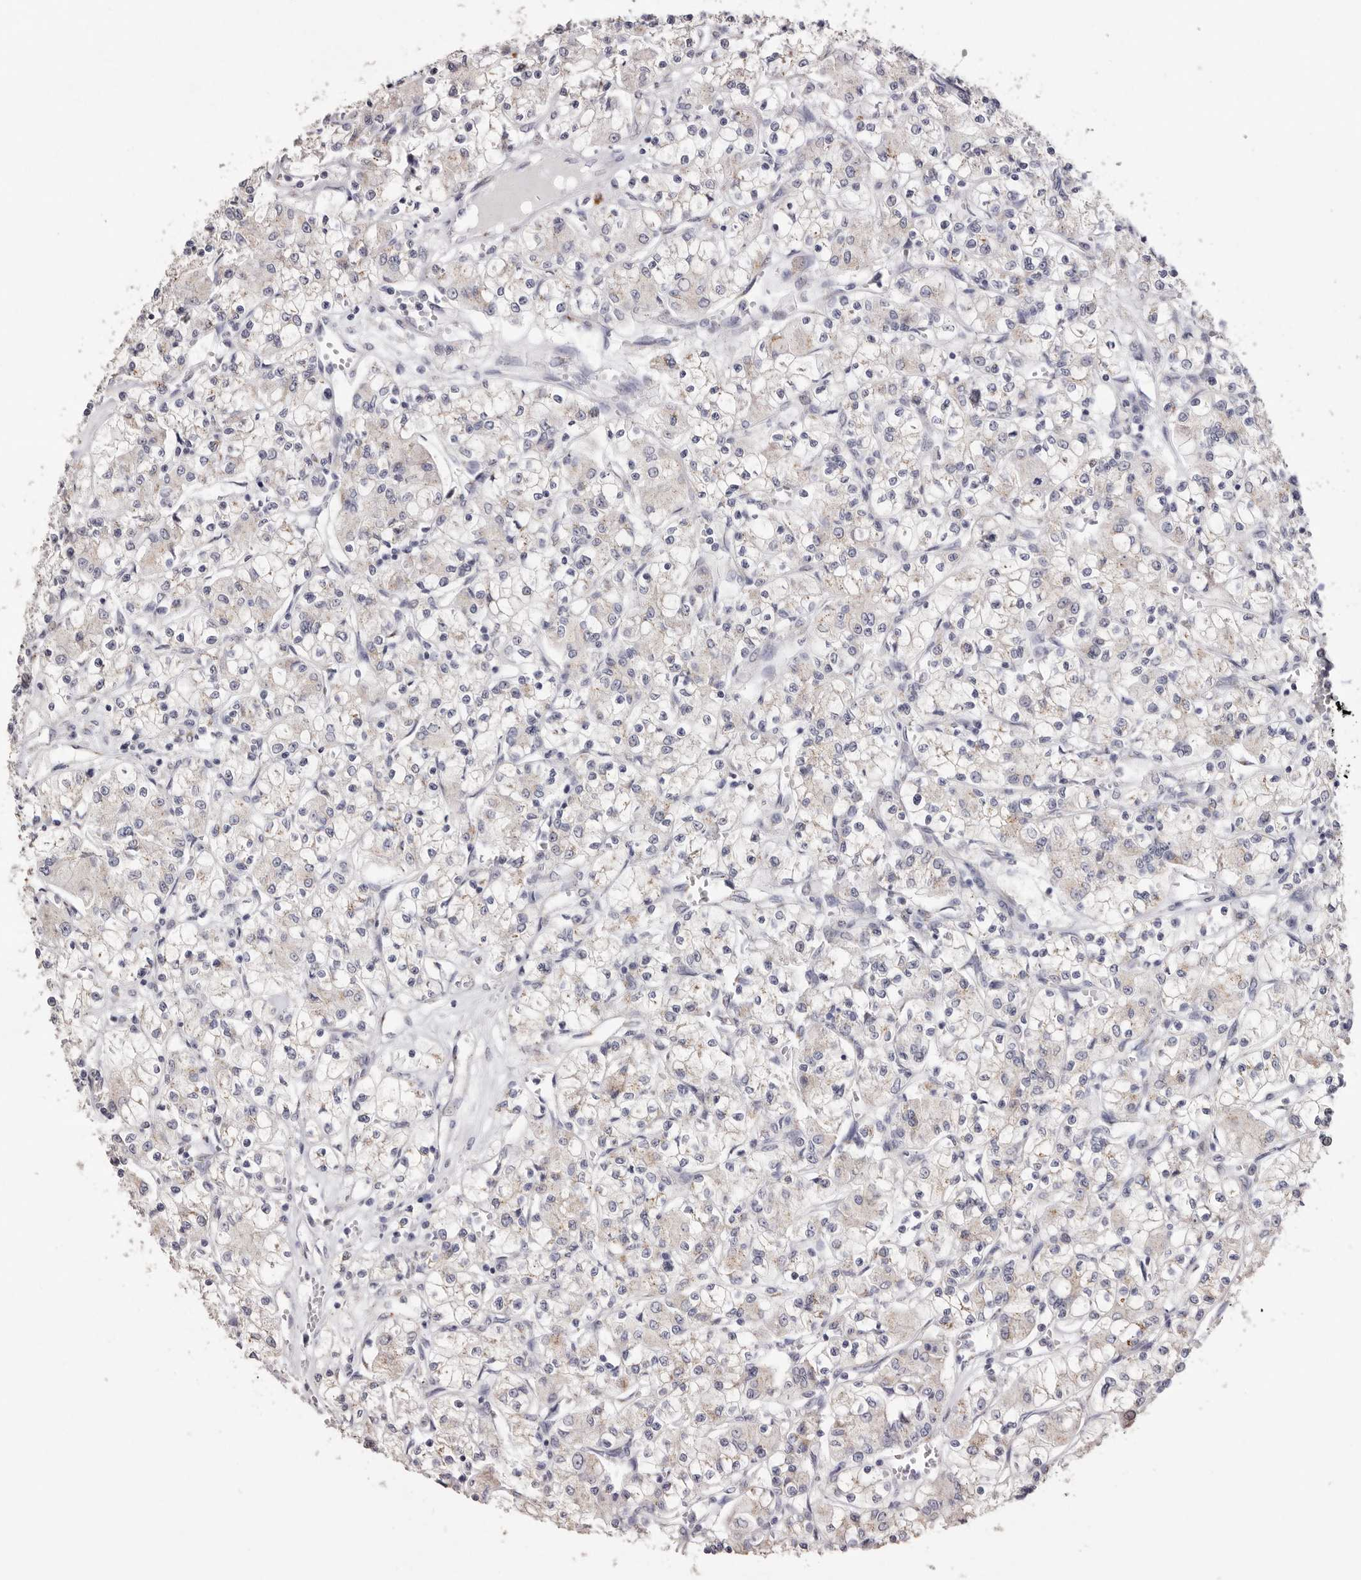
{"staining": {"intensity": "weak", "quantity": "<25%", "location": "cytoplasmic/membranous"}, "tissue": "renal cancer", "cell_type": "Tumor cells", "image_type": "cancer", "snomed": [{"axis": "morphology", "description": "Adenocarcinoma, NOS"}, {"axis": "topography", "description": "Kidney"}], "caption": "Immunohistochemistry (IHC) photomicrograph of neoplastic tissue: renal adenocarcinoma stained with DAB (3,3'-diaminobenzidine) exhibits no significant protein staining in tumor cells. (DAB (3,3'-diaminobenzidine) IHC, high magnification).", "gene": "LGALS7B", "patient": {"sex": "female", "age": 59}}